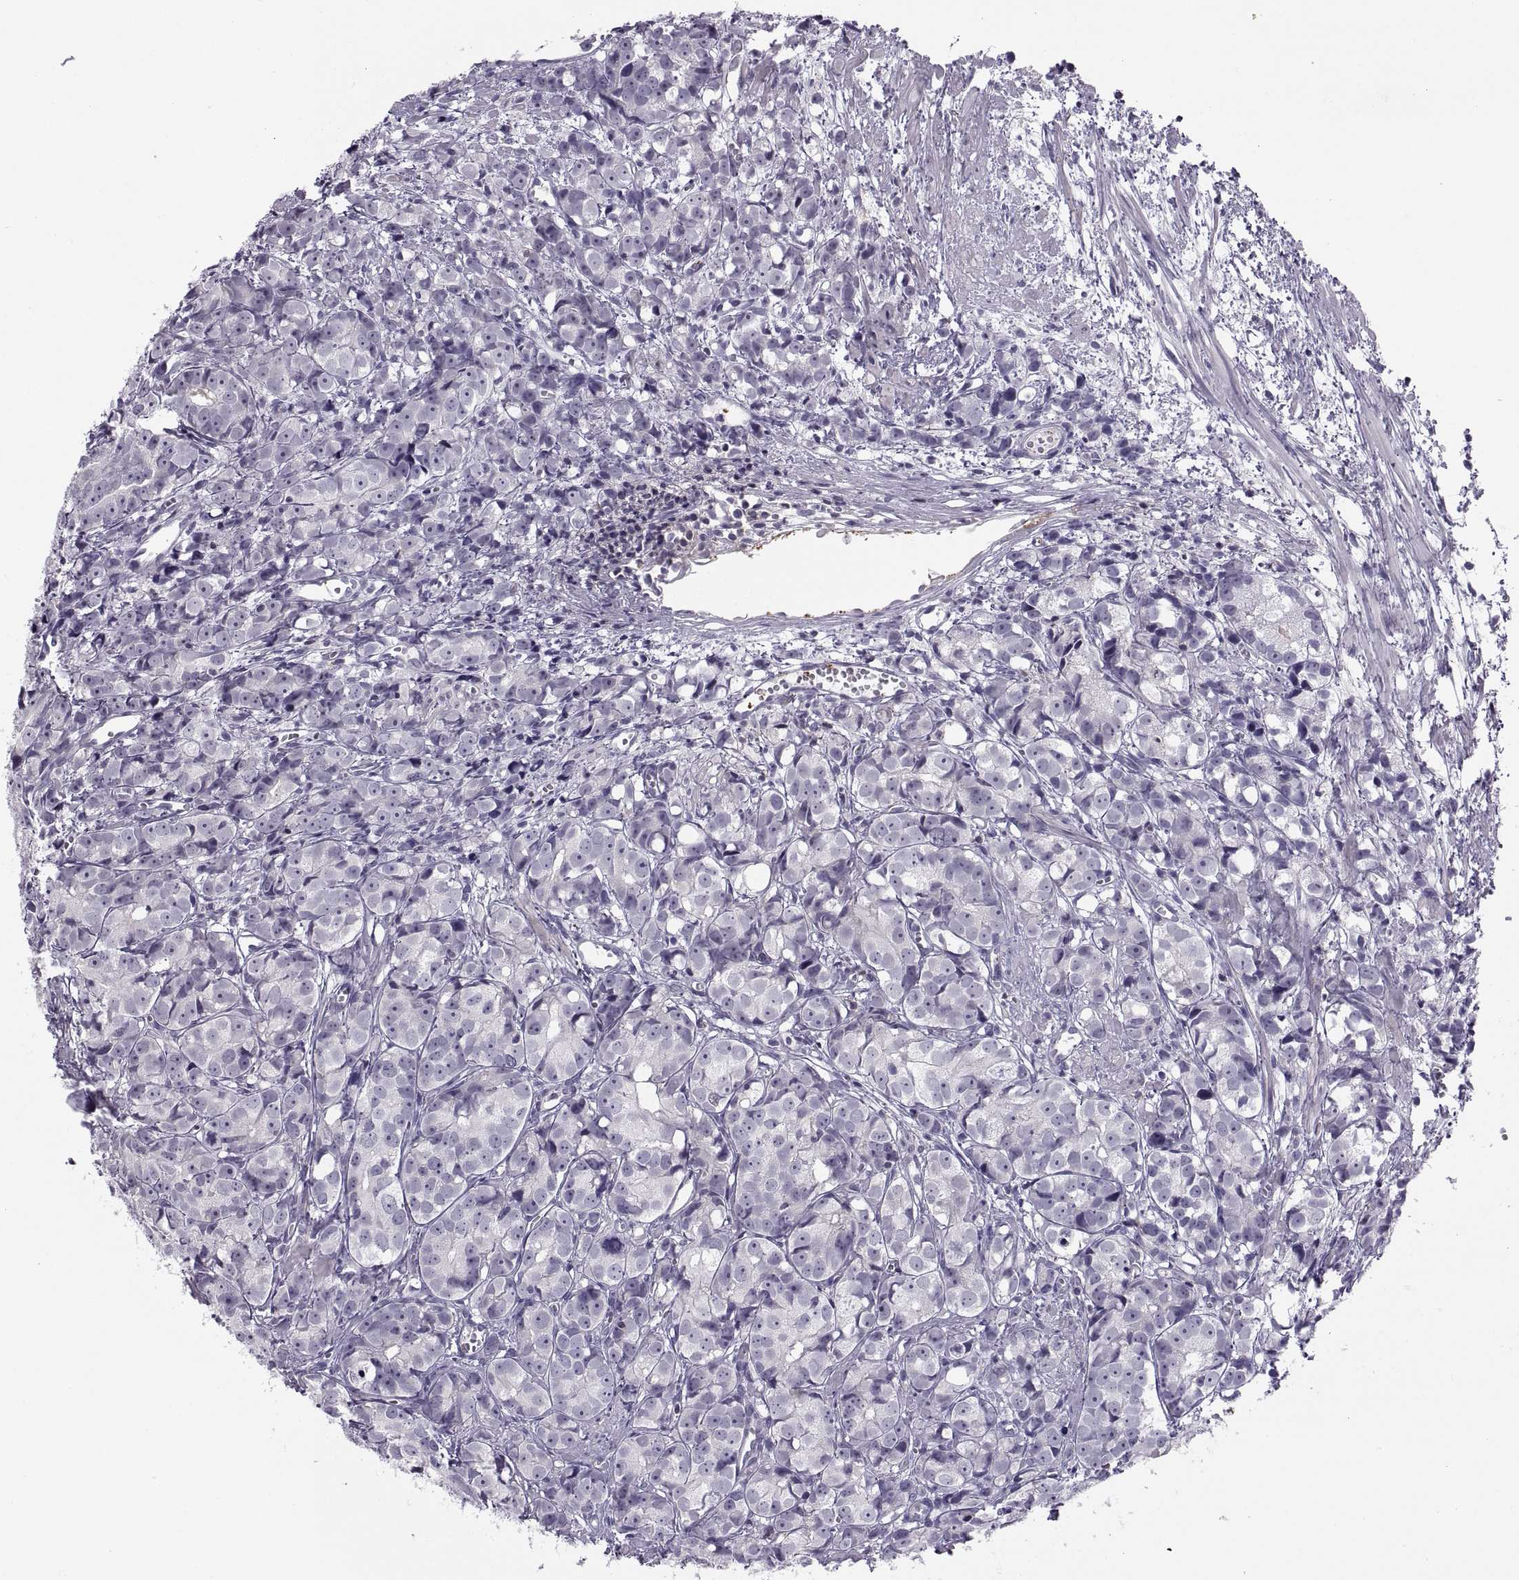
{"staining": {"intensity": "negative", "quantity": "none", "location": "none"}, "tissue": "prostate cancer", "cell_type": "Tumor cells", "image_type": "cancer", "snomed": [{"axis": "morphology", "description": "Adenocarcinoma, High grade"}, {"axis": "topography", "description": "Prostate"}], "caption": "This is an immunohistochemistry (IHC) micrograph of human adenocarcinoma (high-grade) (prostate). There is no staining in tumor cells.", "gene": "TTC21A", "patient": {"sex": "male", "age": 77}}